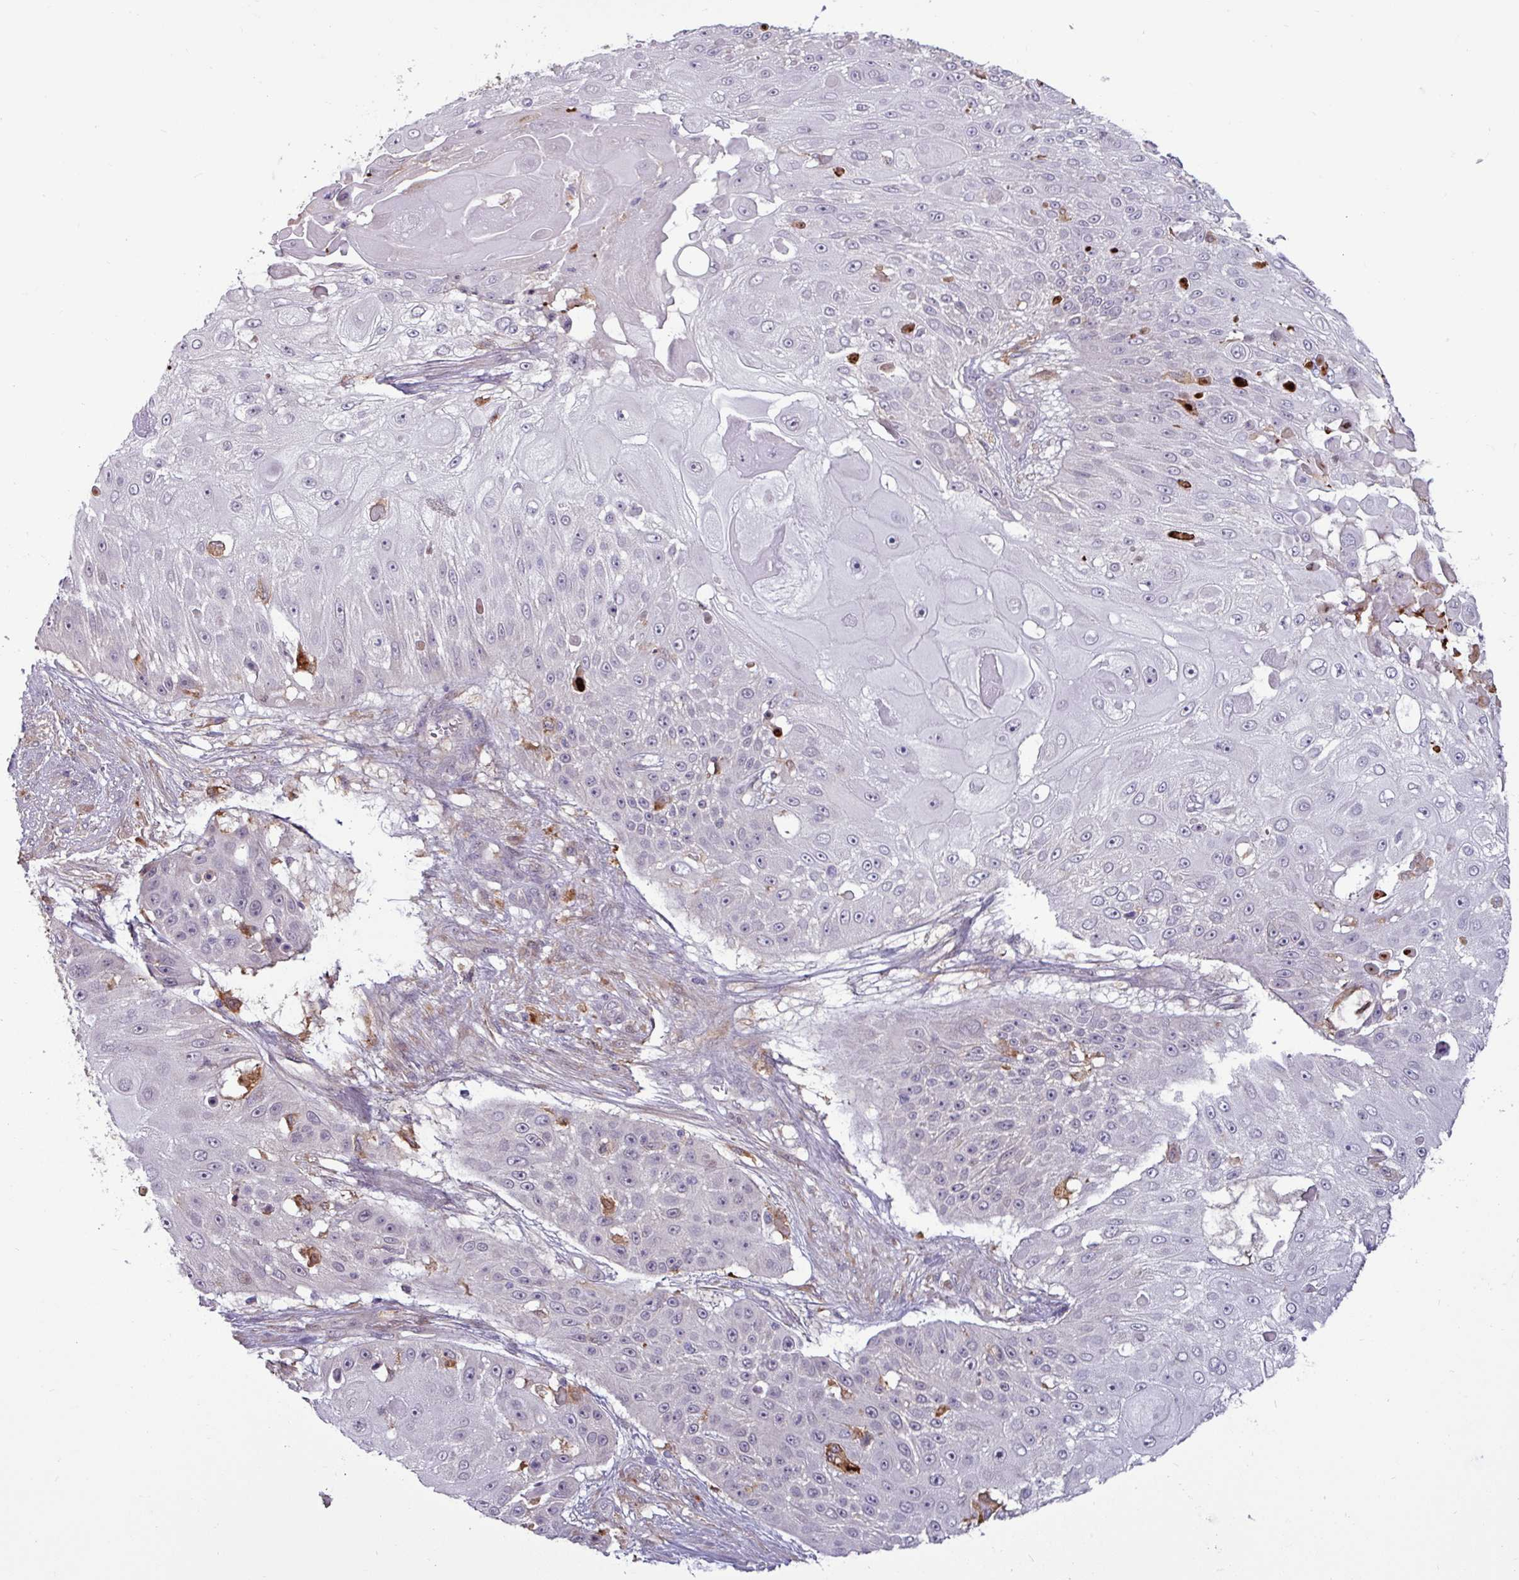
{"staining": {"intensity": "negative", "quantity": "none", "location": "none"}, "tissue": "skin cancer", "cell_type": "Tumor cells", "image_type": "cancer", "snomed": [{"axis": "morphology", "description": "Squamous cell carcinoma, NOS"}, {"axis": "topography", "description": "Skin"}], "caption": "Tumor cells show no significant expression in skin squamous cell carcinoma.", "gene": "PCED1A", "patient": {"sex": "female", "age": 86}}